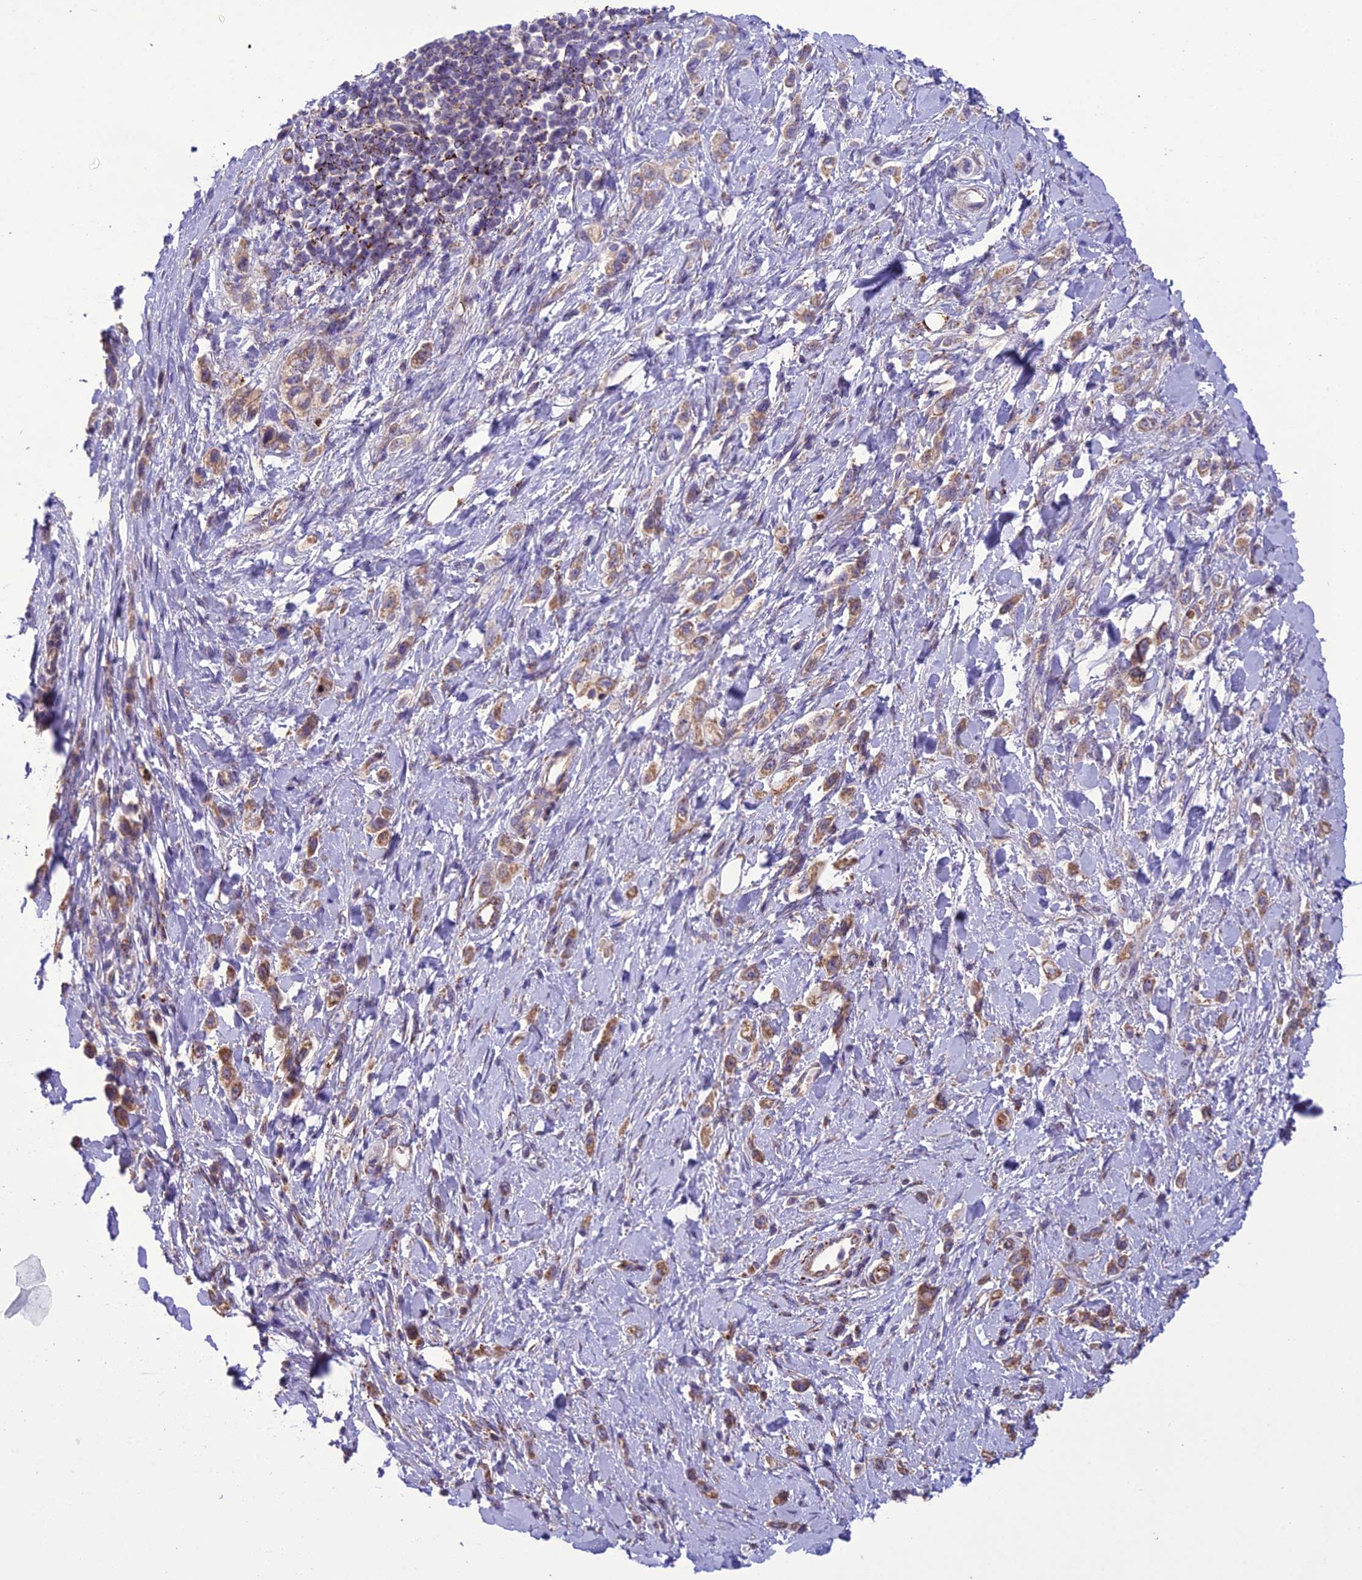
{"staining": {"intensity": "weak", "quantity": ">75%", "location": "cytoplasmic/membranous"}, "tissue": "stomach cancer", "cell_type": "Tumor cells", "image_type": "cancer", "snomed": [{"axis": "morphology", "description": "Adenocarcinoma, NOS"}, {"axis": "topography", "description": "Stomach"}], "caption": "Protein expression analysis of stomach cancer (adenocarcinoma) demonstrates weak cytoplasmic/membranous positivity in approximately >75% of tumor cells. (DAB IHC, brown staining for protein, blue staining for nuclei).", "gene": "TBC1D24", "patient": {"sex": "female", "age": 65}}